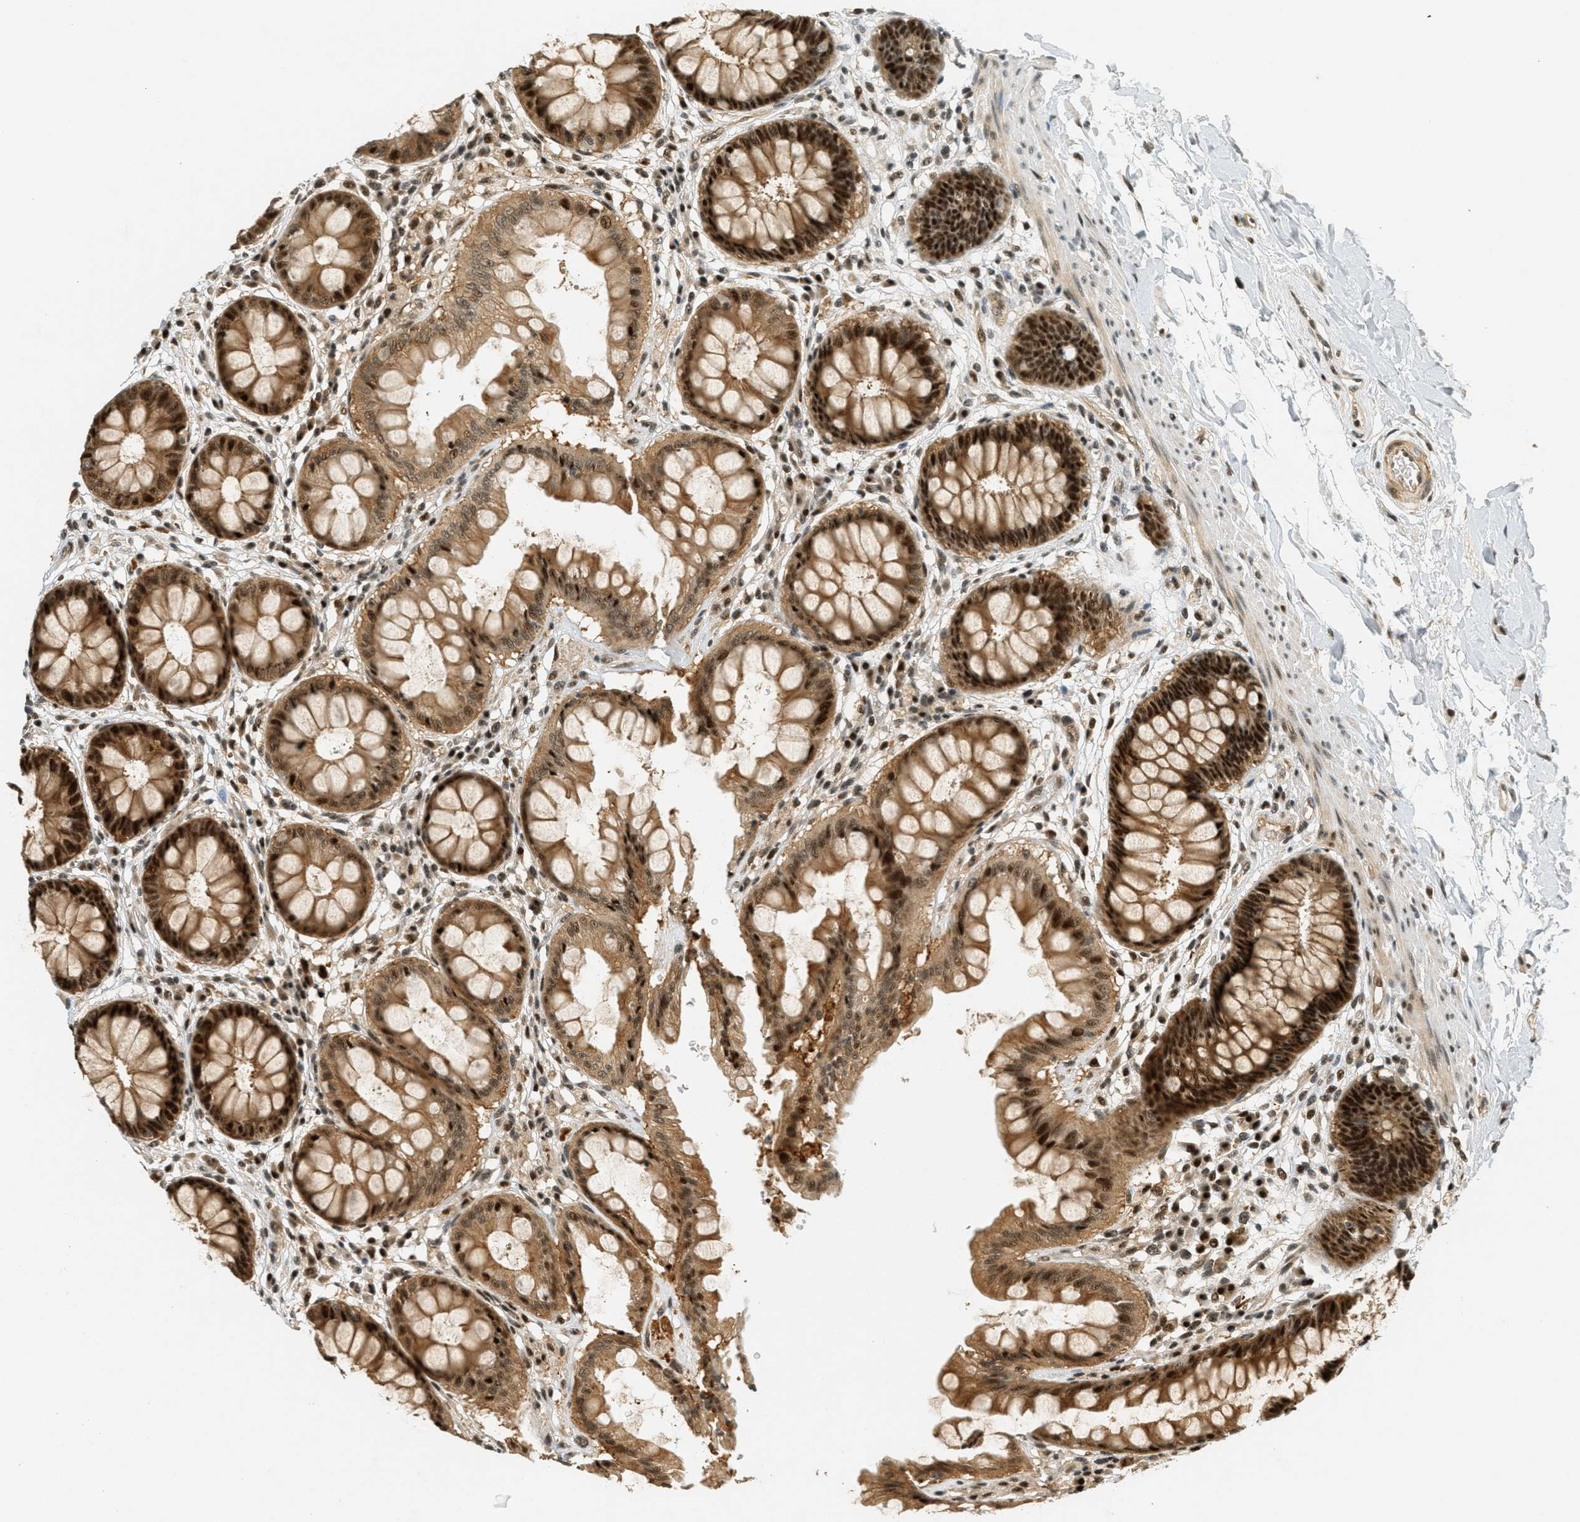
{"staining": {"intensity": "strong", "quantity": ">75%", "location": "cytoplasmic/membranous,nuclear"}, "tissue": "rectum", "cell_type": "Glandular cells", "image_type": "normal", "snomed": [{"axis": "morphology", "description": "Normal tissue, NOS"}, {"axis": "topography", "description": "Rectum"}], "caption": "A micrograph of human rectum stained for a protein shows strong cytoplasmic/membranous,nuclear brown staining in glandular cells. (Stains: DAB (3,3'-diaminobenzidine) in brown, nuclei in blue, Microscopy: brightfield microscopy at high magnification).", "gene": "FOXM1", "patient": {"sex": "female", "age": 46}}